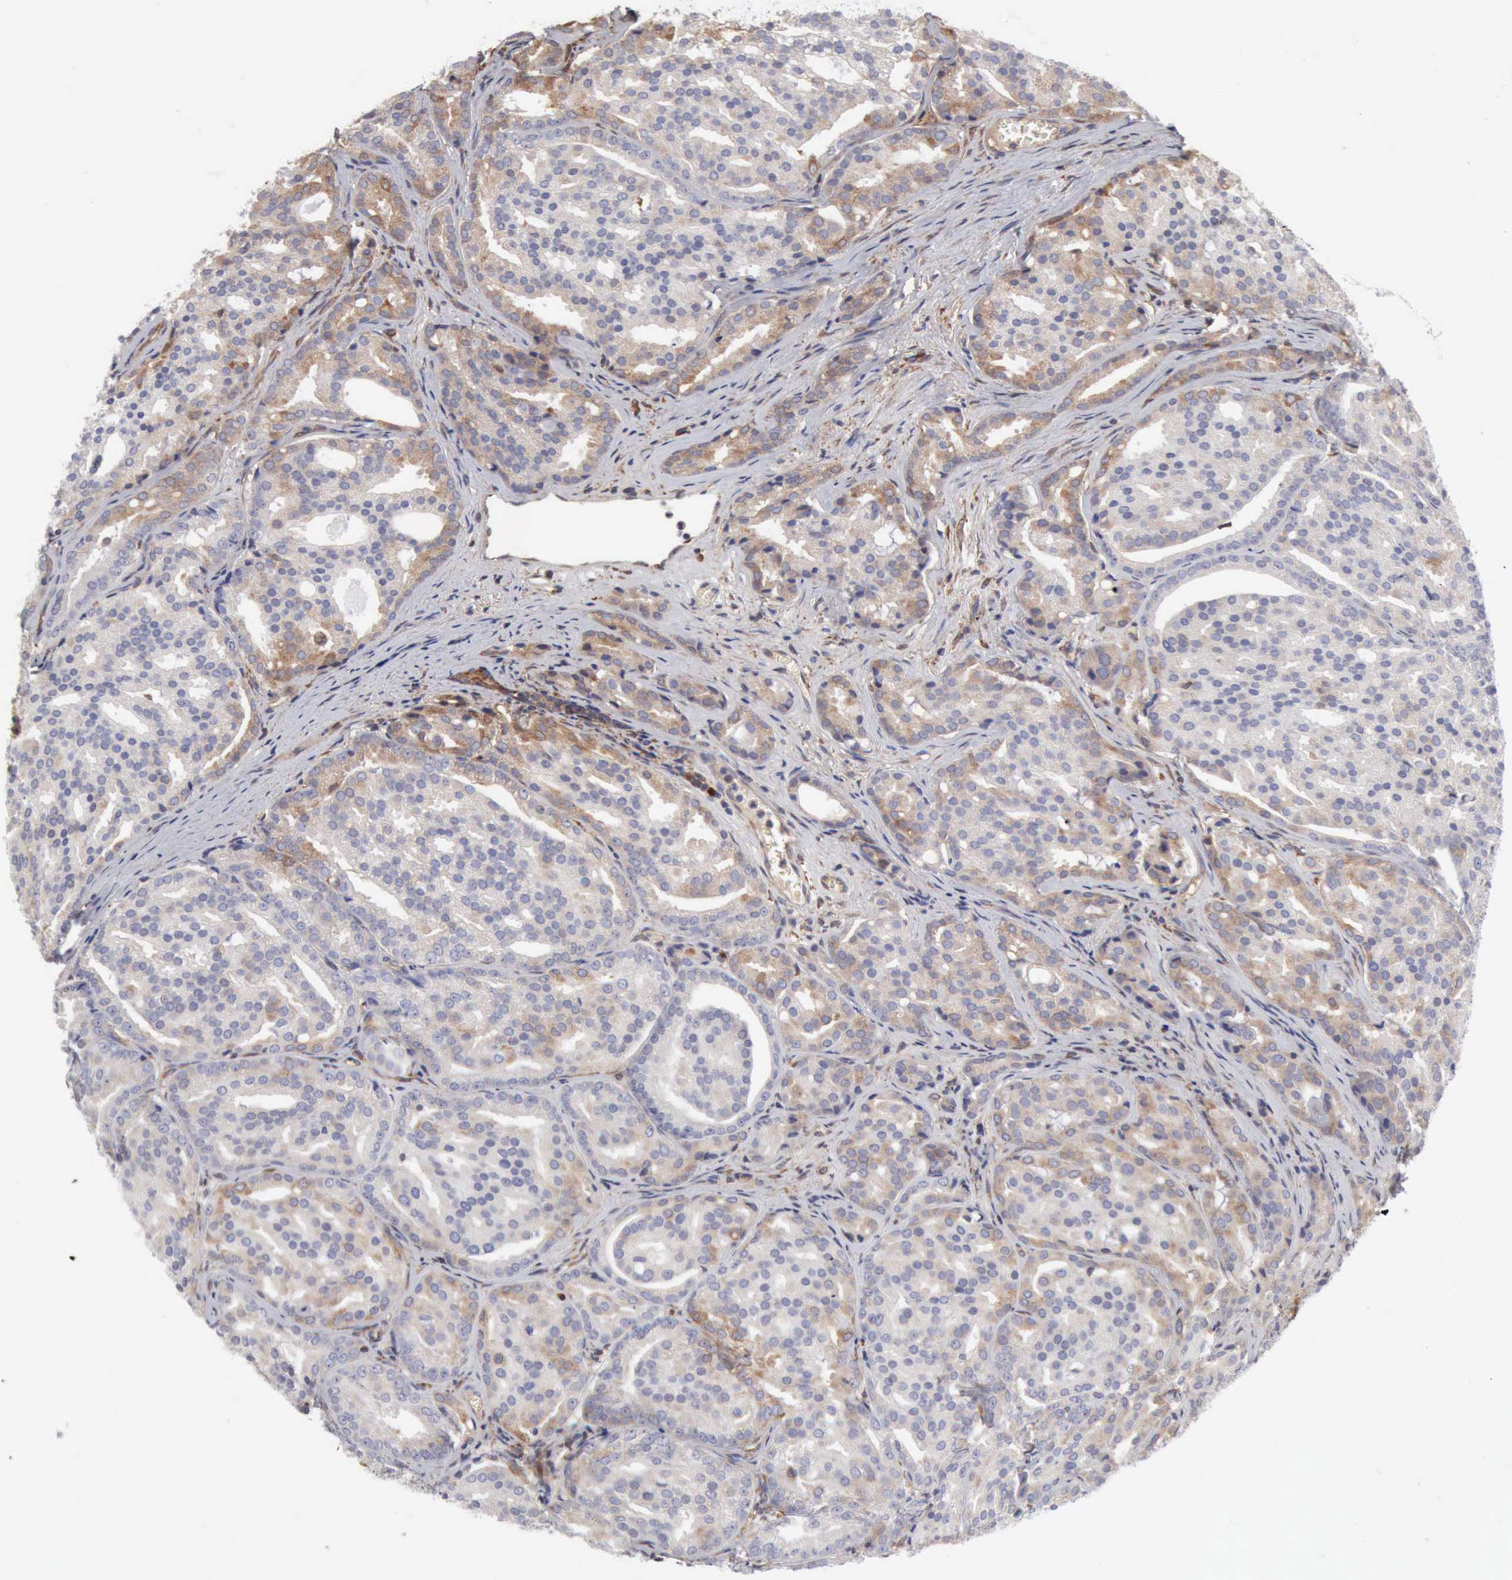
{"staining": {"intensity": "weak", "quantity": "25%-75%", "location": "cytoplasmic/membranous"}, "tissue": "prostate cancer", "cell_type": "Tumor cells", "image_type": "cancer", "snomed": [{"axis": "morphology", "description": "Adenocarcinoma, High grade"}, {"axis": "topography", "description": "Prostate"}], "caption": "Immunohistochemistry (IHC) (DAB) staining of human prostate cancer (adenocarcinoma (high-grade)) displays weak cytoplasmic/membranous protein expression in about 25%-75% of tumor cells.", "gene": "APOL2", "patient": {"sex": "male", "age": 64}}